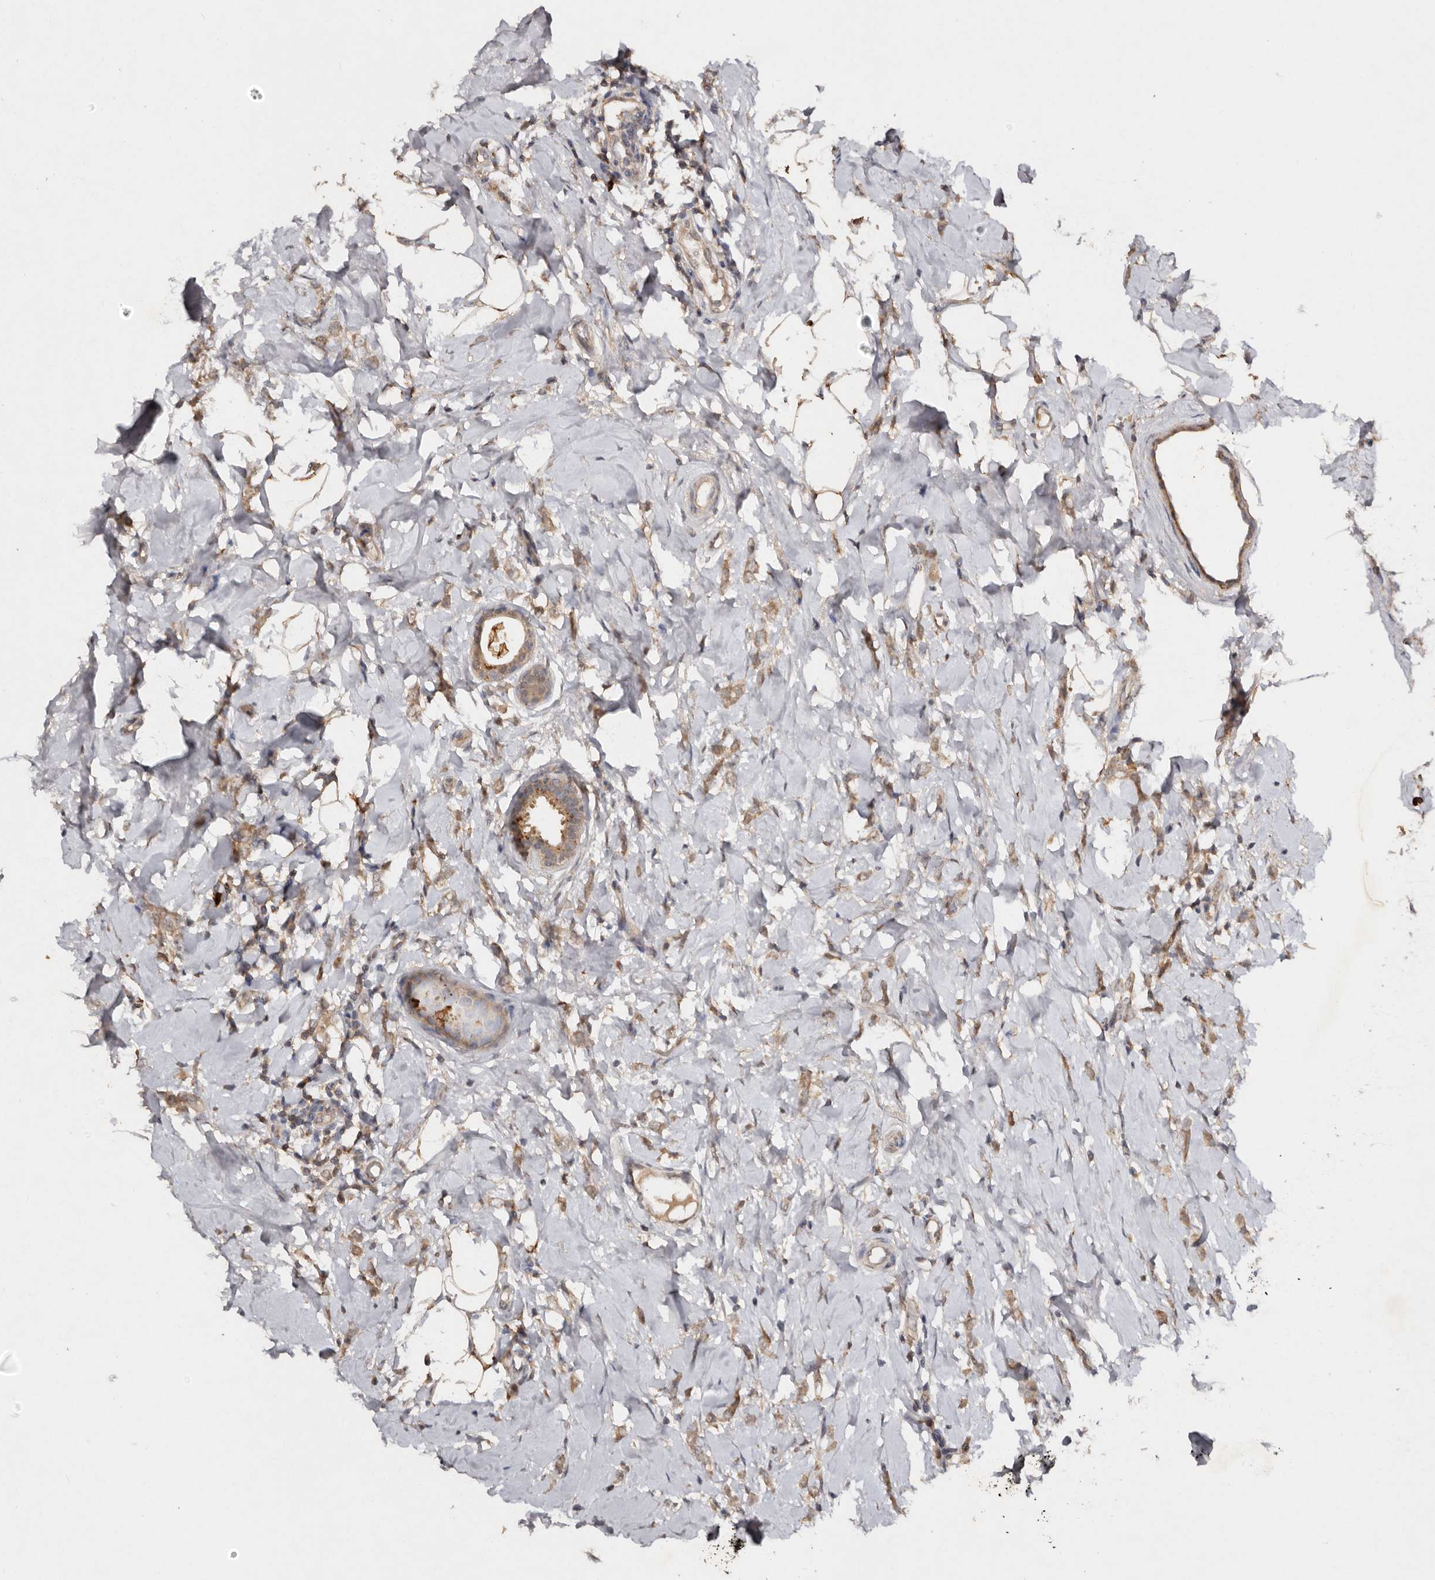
{"staining": {"intensity": "weak", "quantity": ">75%", "location": "cytoplasmic/membranous"}, "tissue": "breast cancer", "cell_type": "Tumor cells", "image_type": "cancer", "snomed": [{"axis": "morphology", "description": "Lobular carcinoma"}, {"axis": "topography", "description": "Breast"}], "caption": "Breast cancer stained with DAB (3,3'-diaminobenzidine) IHC demonstrates low levels of weak cytoplasmic/membranous expression in approximately >75% of tumor cells. (DAB IHC with brightfield microscopy, high magnification).", "gene": "EDEM1", "patient": {"sex": "female", "age": 47}}